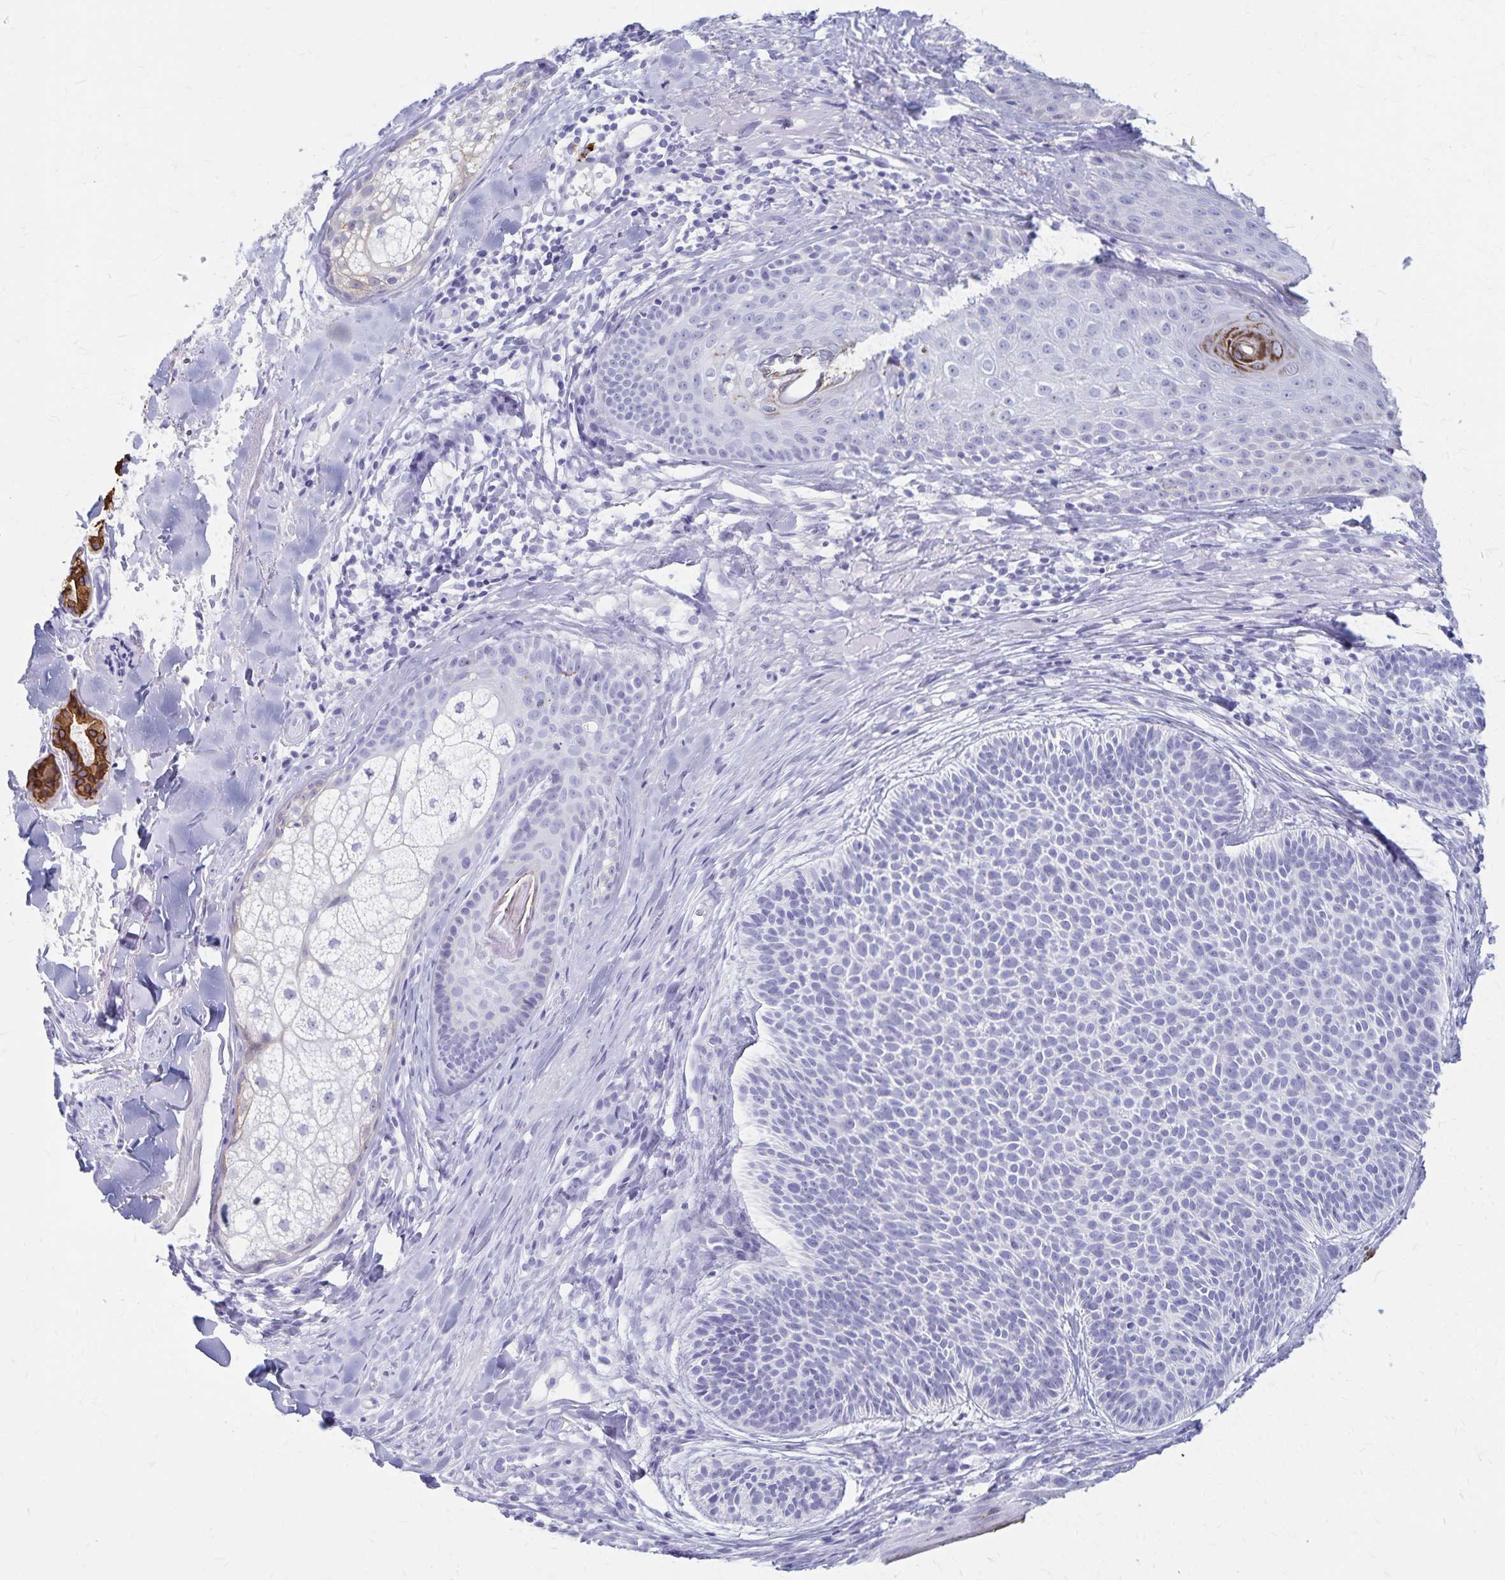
{"staining": {"intensity": "negative", "quantity": "none", "location": "none"}, "tissue": "skin cancer", "cell_type": "Tumor cells", "image_type": "cancer", "snomed": [{"axis": "morphology", "description": "Basal cell carcinoma"}, {"axis": "topography", "description": "Skin"}], "caption": "Skin basal cell carcinoma stained for a protein using immunohistochemistry (IHC) exhibits no positivity tumor cells.", "gene": "GPBAR1", "patient": {"sex": "male", "age": 82}}